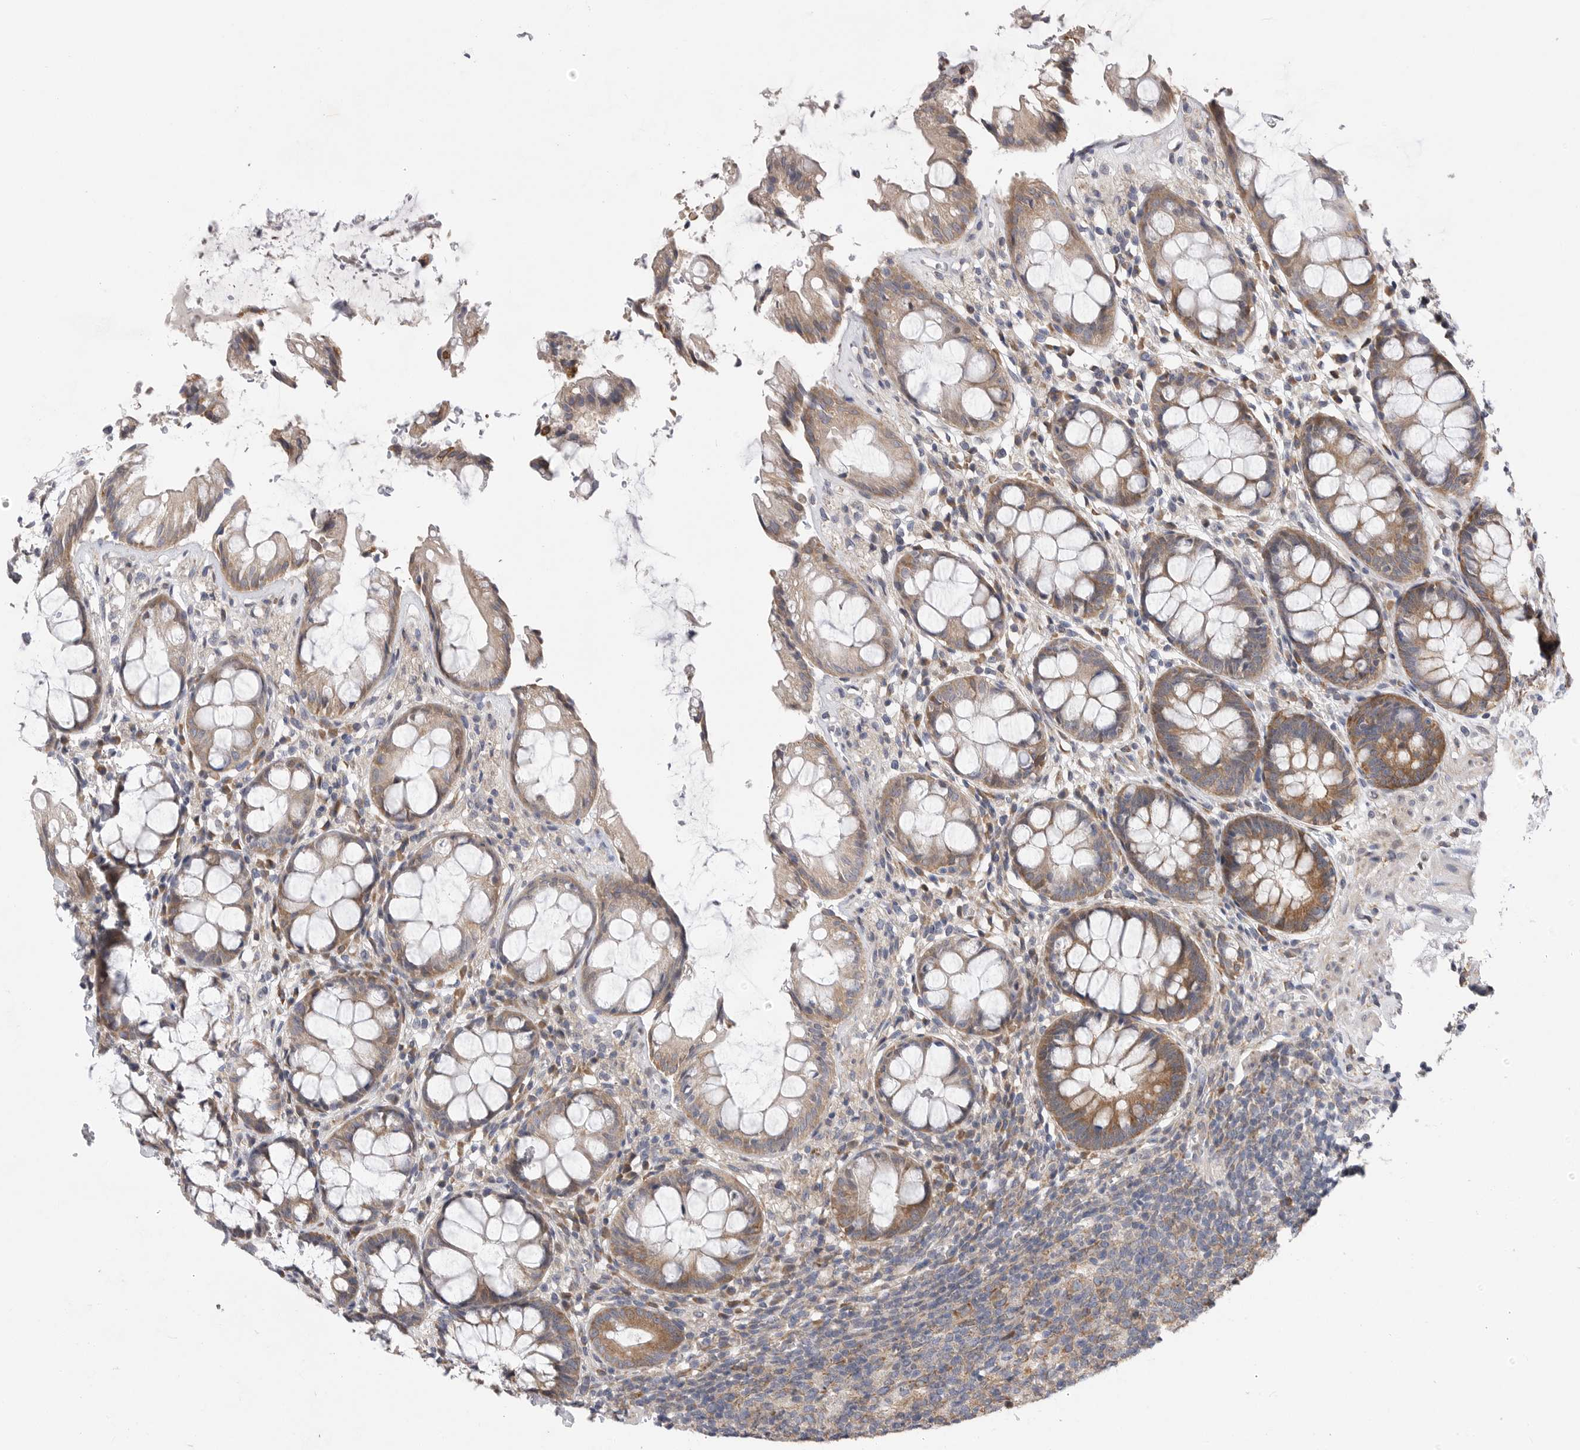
{"staining": {"intensity": "moderate", "quantity": ">75%", "location": "cytoplasmic/membranous"}, "tissue": "rectum", "cell_type": "Glandular cells", "image_type": "normal", "snomed": [{"axis": "morphology", "description": "Normal tissue, NOS"}, {"axis": "topography", "description": "Rectum"}], "caption": "Protein staining shows moderate cytoplasmic/membranous positivity in about >75% of glandular cells in unremarkable rectum. (Brightfield microscopy of DAB IHC at high magnification).", "gene": "FBXO43", "patient": {"sex": "male", "age": 64}}